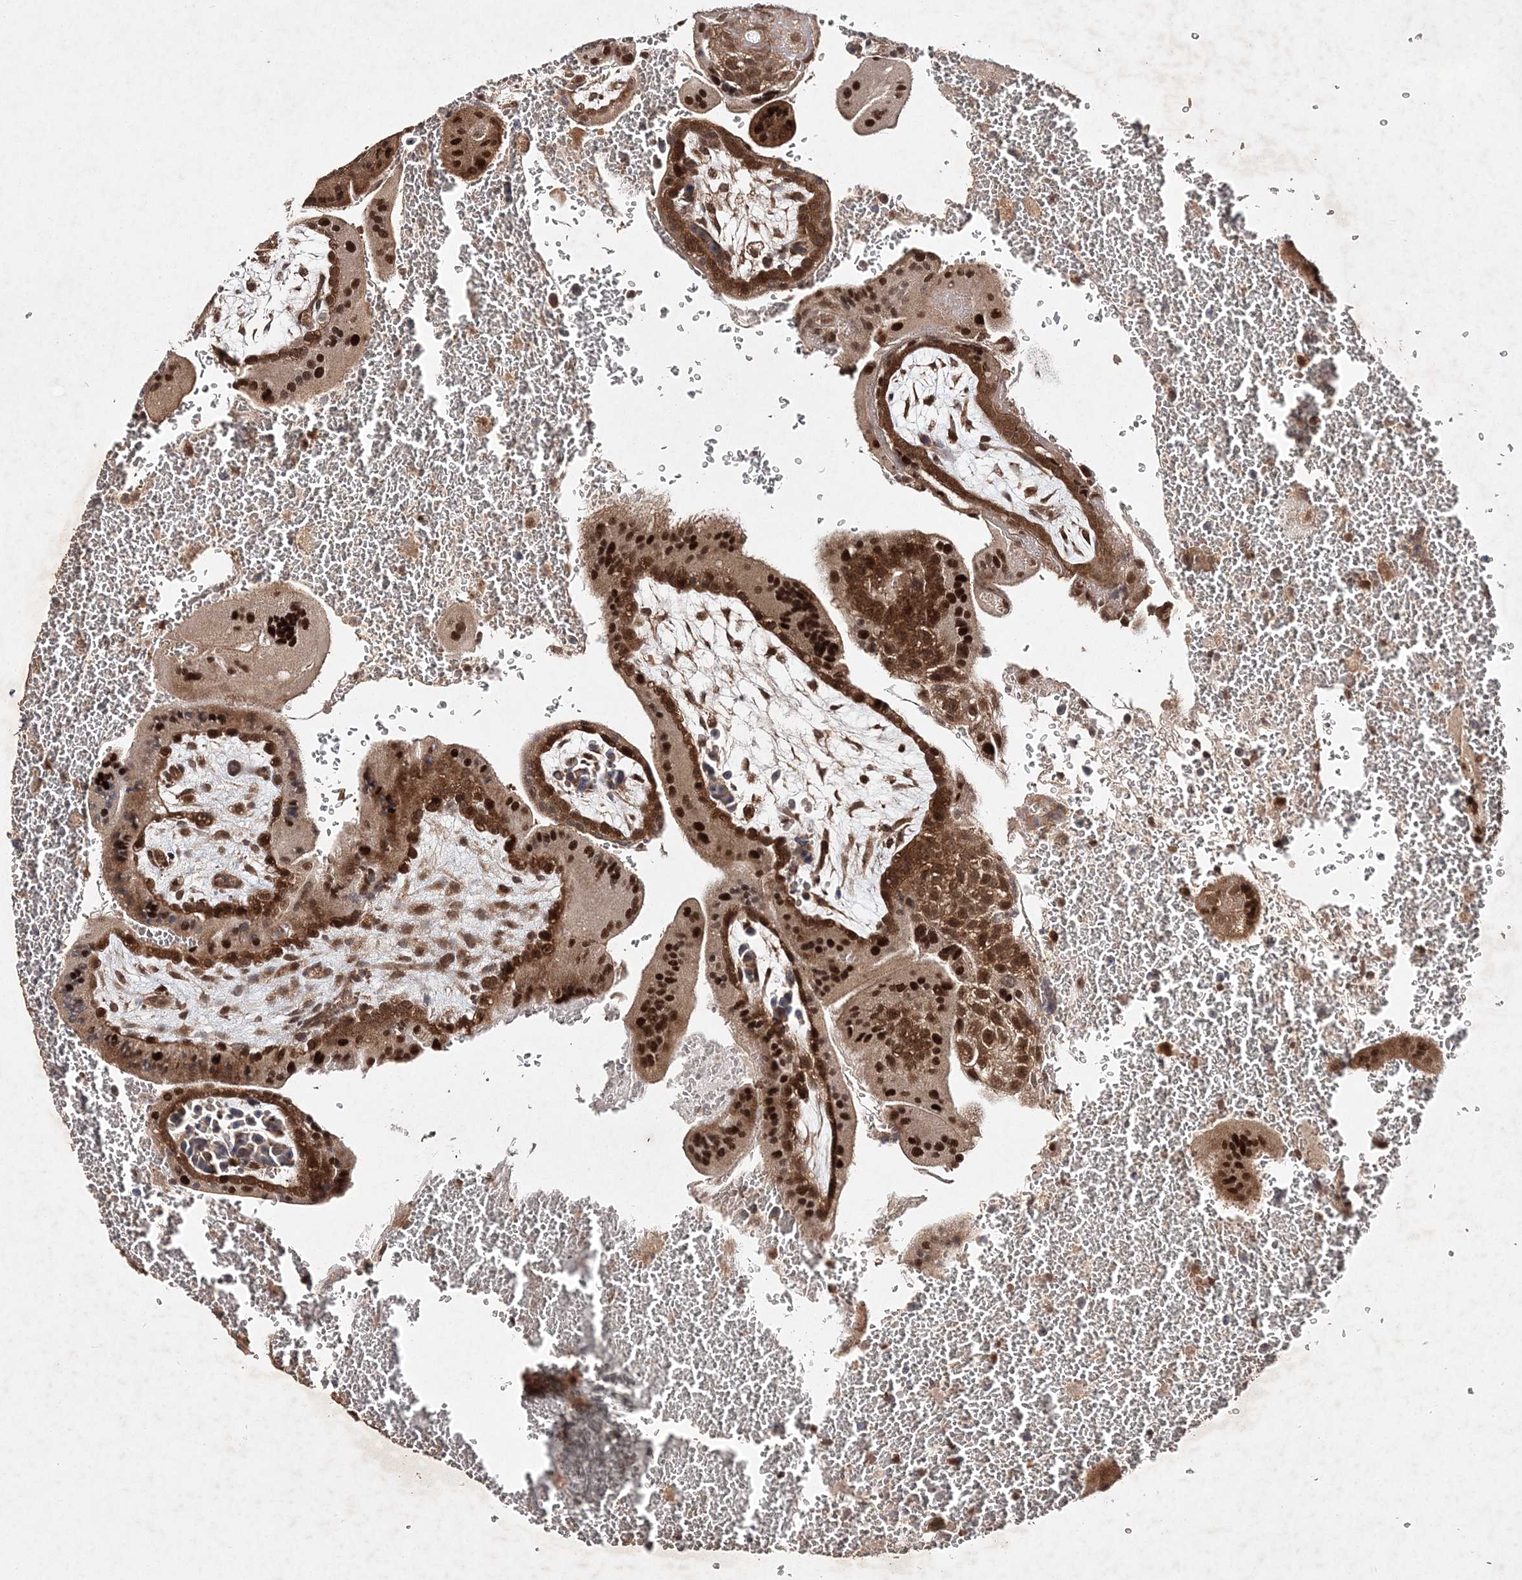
{"staining": {"intensity": "strong", "quantity": ">75%", "location": "cytoplasmic/membranous,nuclear"}, "tissue": "placenta", "cell_type": "Trophoblastic cells", "image_type": "normal", "snomed": [{"axis": "morphology", "description": "Normal tissue, NOS"}, {"axis": "topography", "description": "Placenta"}], "caption": "Placenta stained with DAB (3,3'-diaminobenzidine) immunohistochemistry displays high levels of strong cytoplasmic/membranous,nuclear expression in about >75% of trophoblastic cells. Ihc stains the protein in brown and the nuclei are stained blue.", "gene": "NIF3L1", "patient": {"sex": "female", "age": 35}}